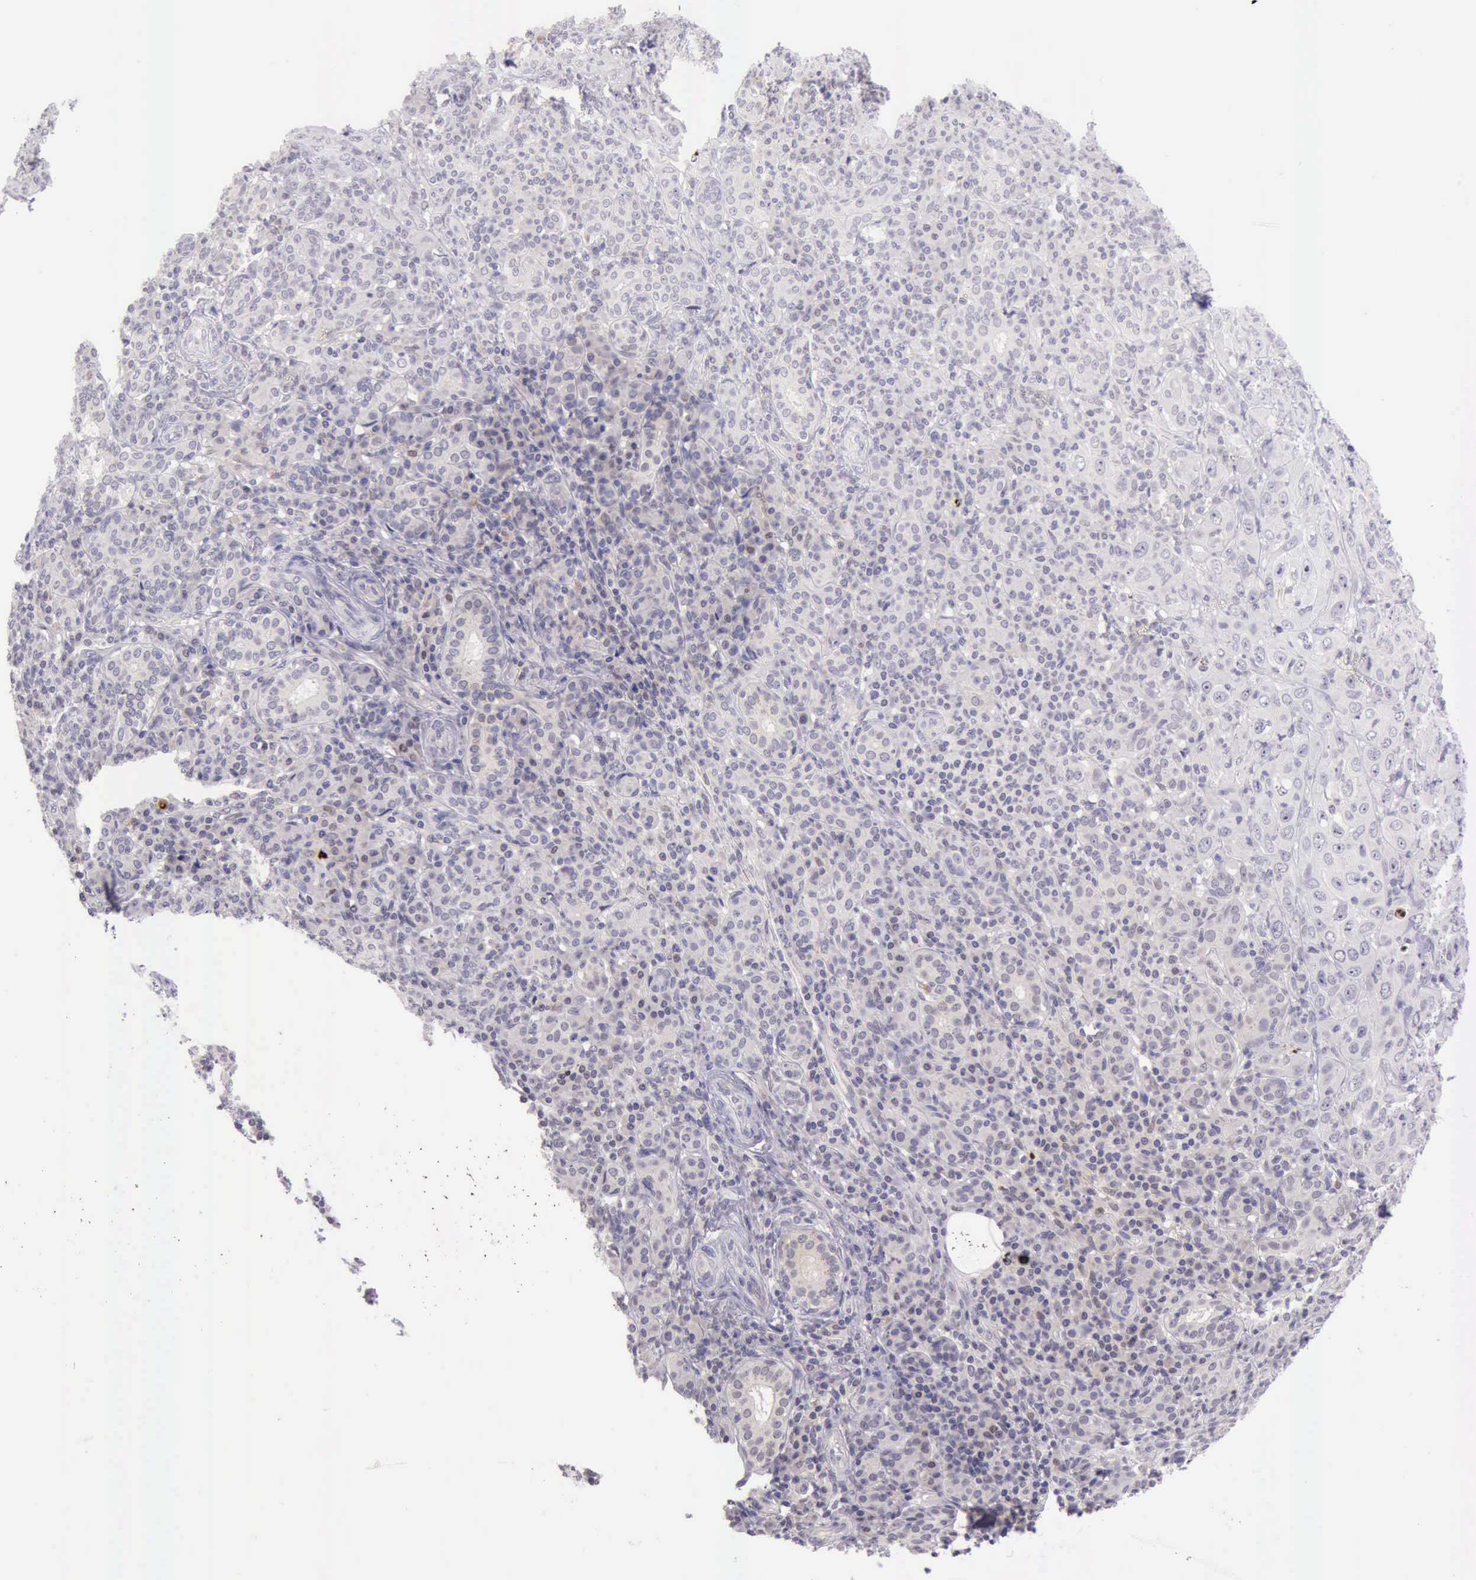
{"staining": {"intensity": "strong", "quantity": "<25%", "location": "nuclear"}, "tissue": "skin cancer", "cell_type": "Tumor cells", "image_type": "cancer", "snomed": [{"axis": "morphology", "description": "Squamous cell carcinoma, NOS"}, {"axis": "topography", "description": "Skin"}], "caption": "Brown immunohistochemical staining in skin cancer displays strong nuclear expression in approximately <25% of tumor cells.", "gene": "PARP1", "patient": {"sex": "male", "age": 84}}